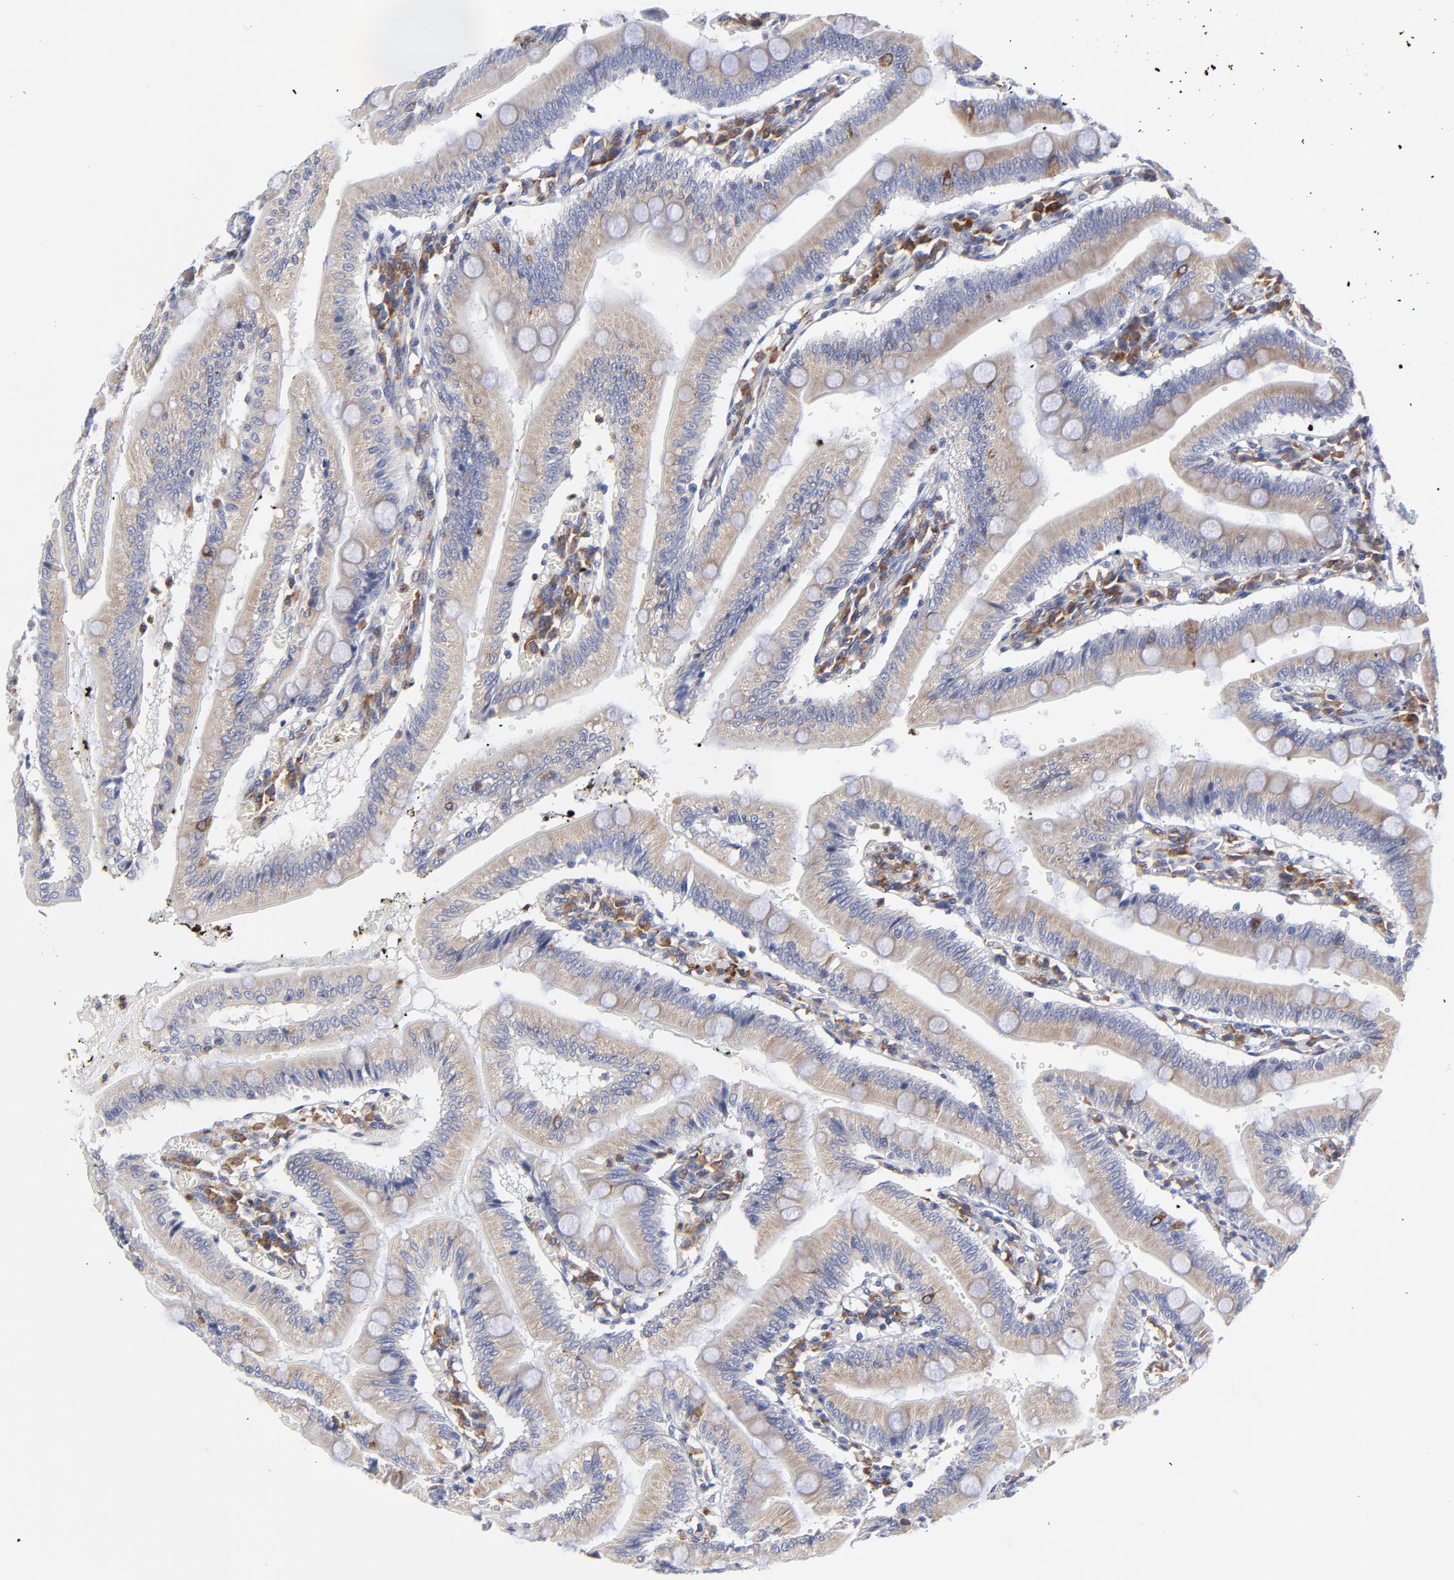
{"staining": {"intensity": "weak", "quantity": ">75%", "location": "cytoplasmic/membranous"}, "tissue": "small intestine", "cell_type": "Glandular cells", "image_type": "normal", "snomed": [{"axis": "morphology", "description": "Normal tissue, NOS"}, {"axis": "topography", "description": "Small intestine"}], "caption": "Immunohistochemistry (IHC) of benign small intestine reveals low levels of weak cytoplasmic/membranous positivity in approximately >75% of glandular cells.", "gene": "MOSPD2", "patient": {"sex": "male", "age": 71}}